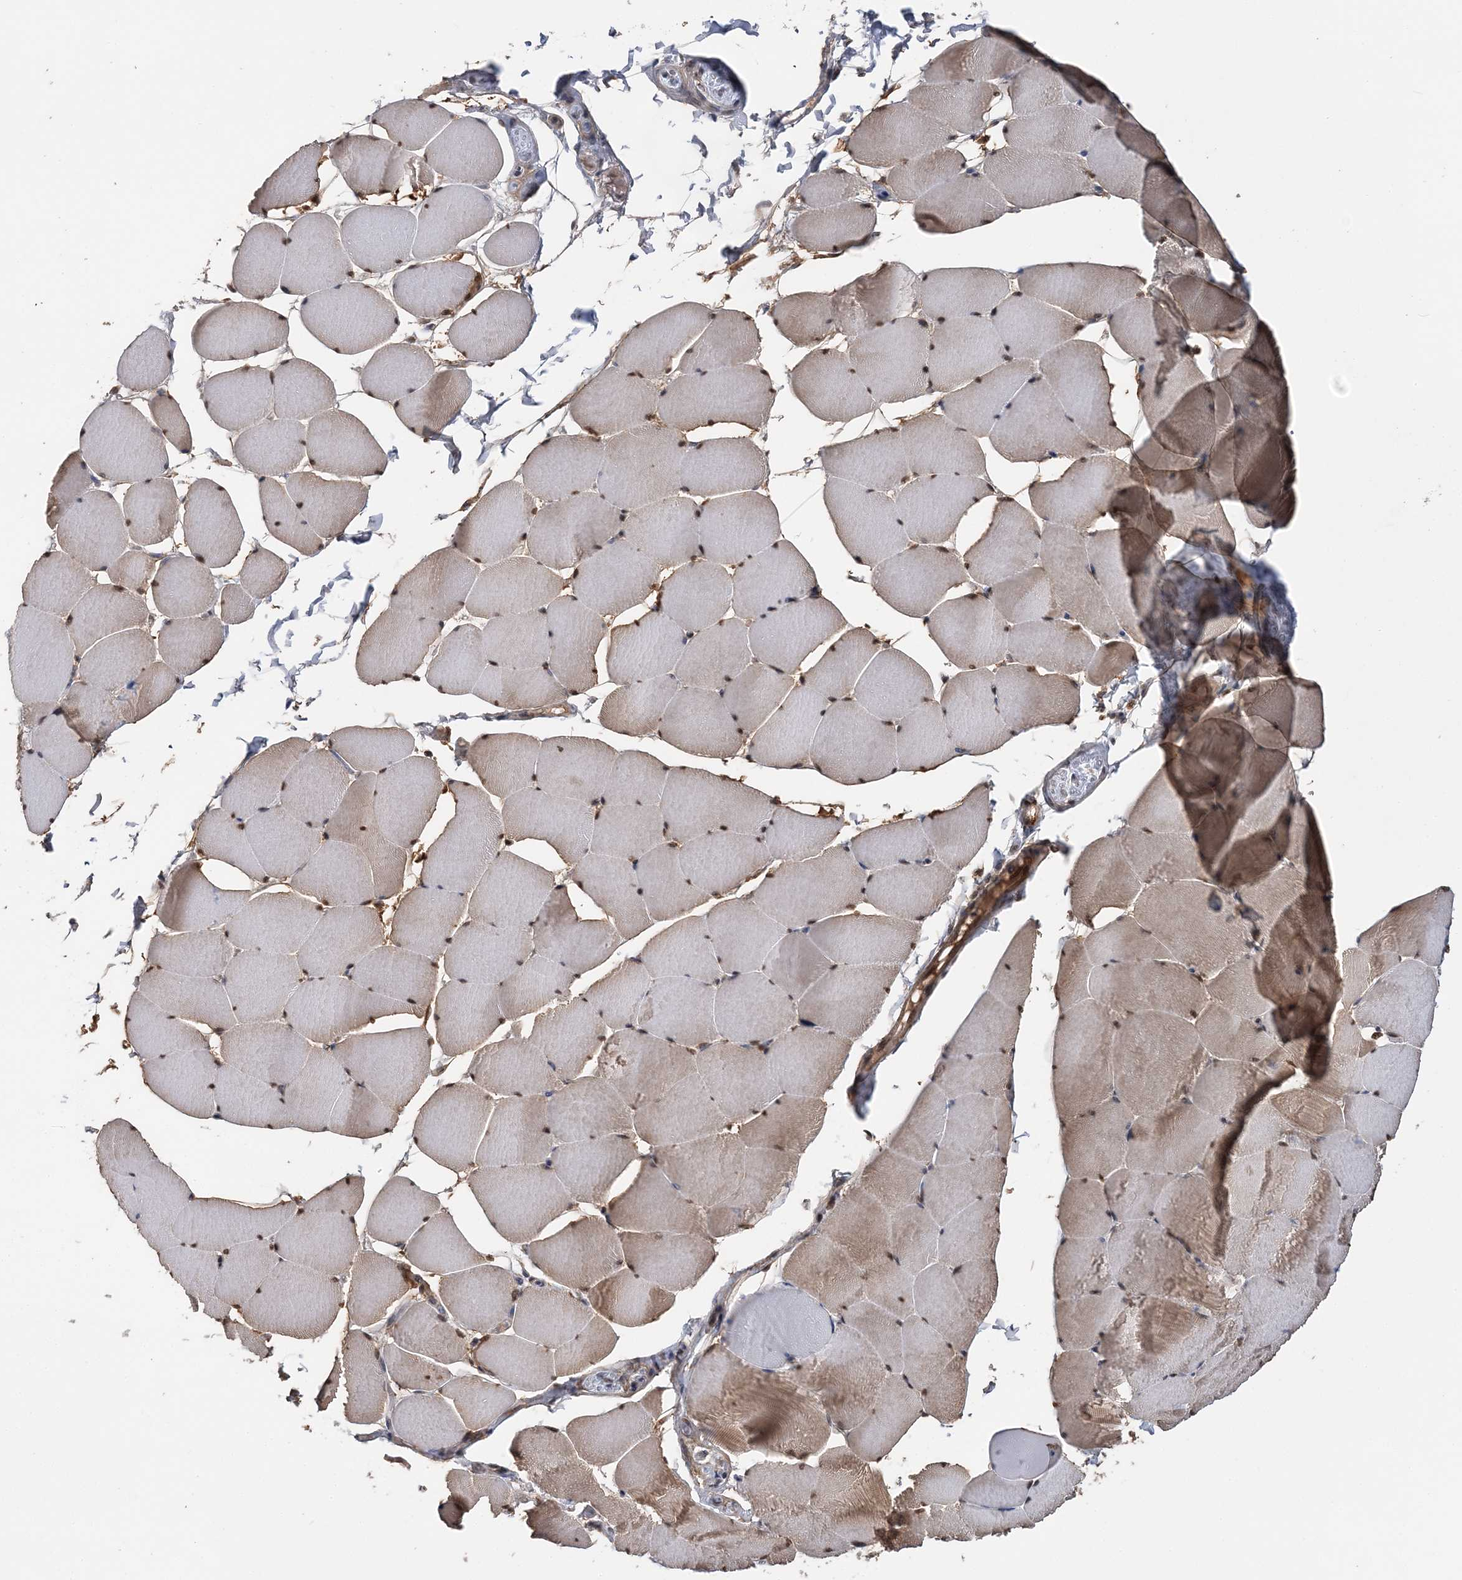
{"staining": {"intensity": "moderate", "quantity": ">75%", "location": "cytoplasmic/membranous,nuclear"}, "tissue": "skeletal muscle", "cell_type": "Myocytes", "image_type": "normal", "snomed": [{"axis": "morphology", "description": "Normal tissue, NOS"}, {"axis": "topography", "description": "Skeletal muscle"}], "caption": "A photomicrograph of human skeletal muscle stained for a protein shows moderate cytoplasmic/membranous,nuclear brown staining in myocytes.", "gene": "TSHZ2", "patient": {"sex": "male", "age": 62}}